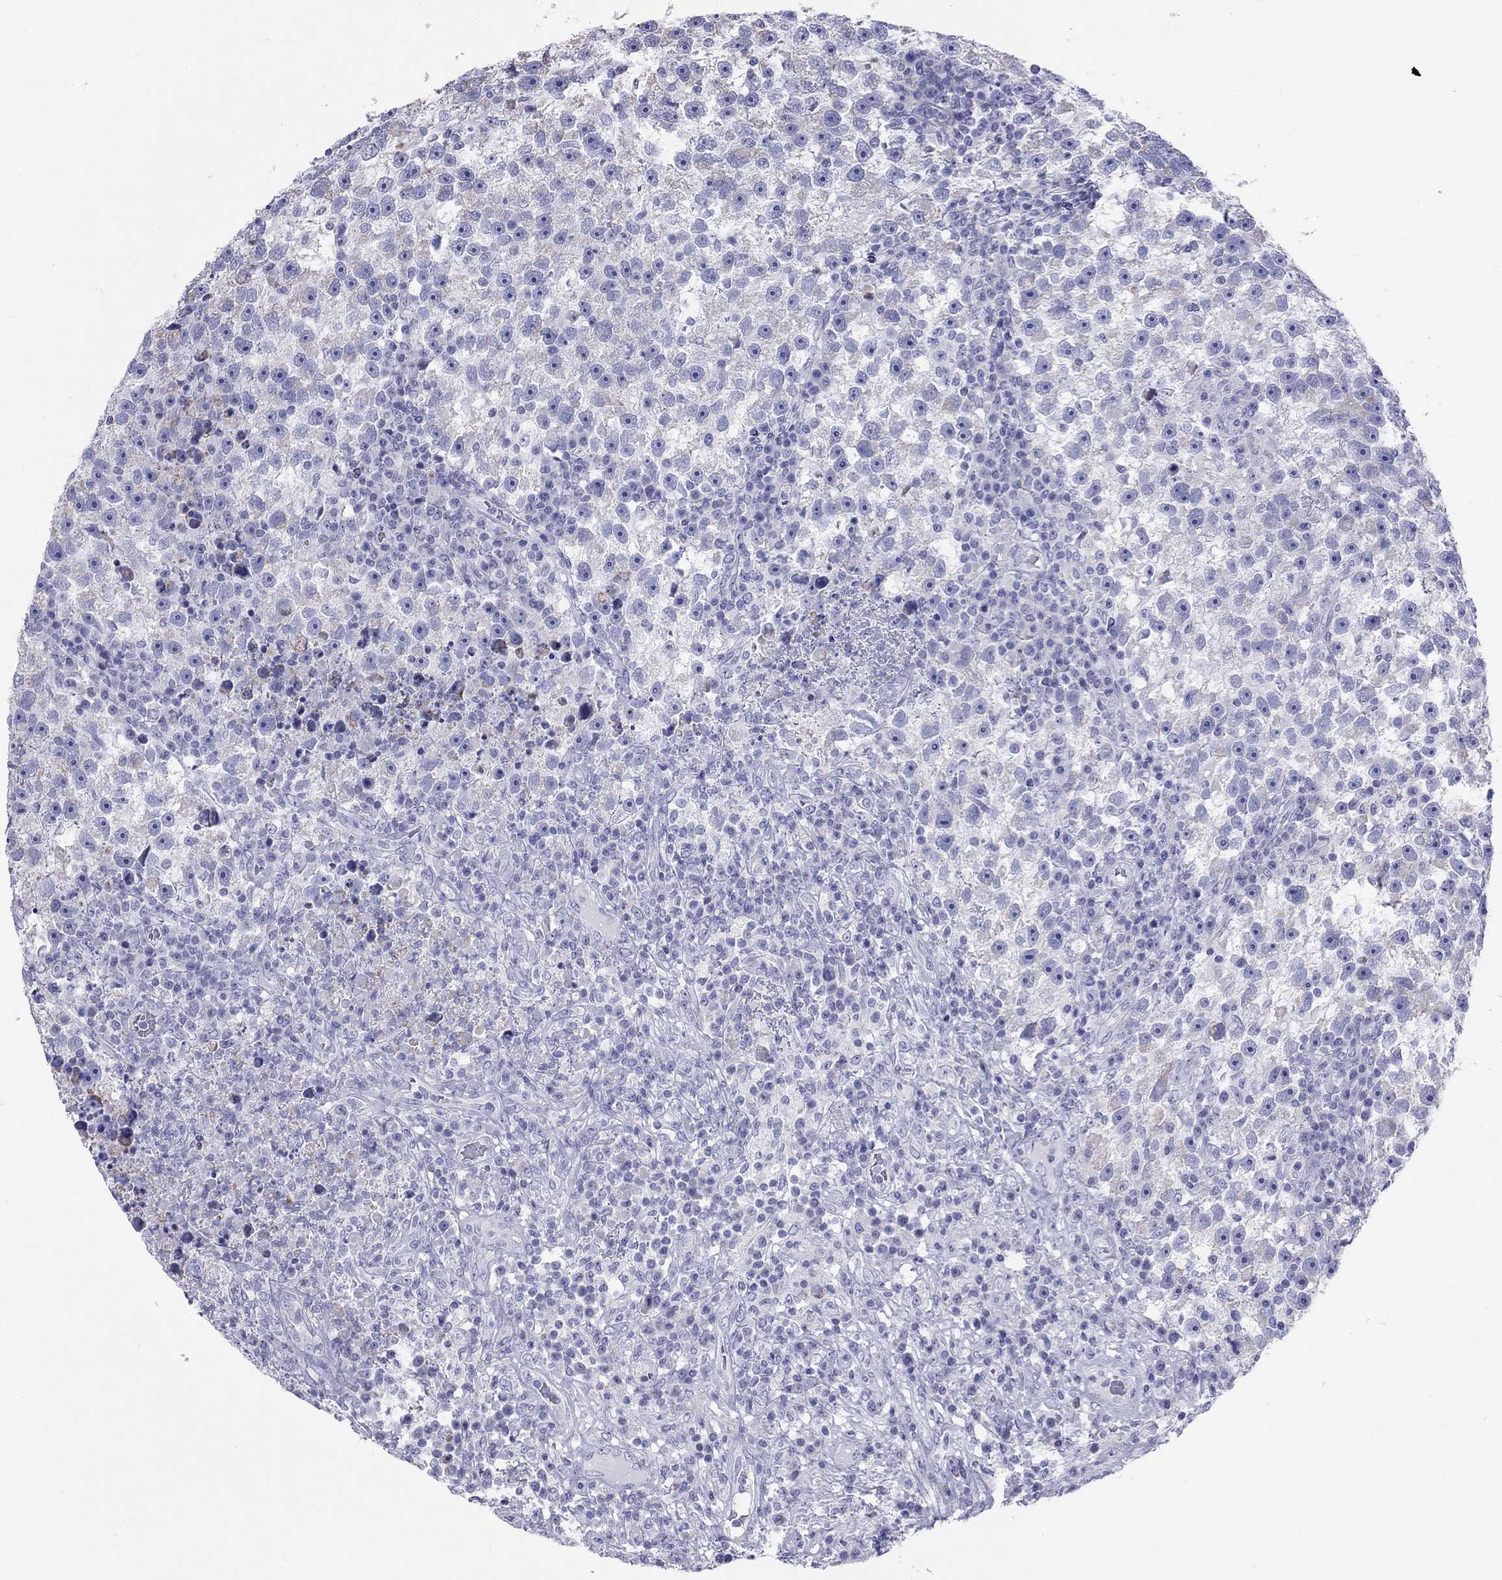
{"staining": {"intensity": "weak", "quantity": "<25%", "location": "cytoplasmic/membranous"}, "tissue": "testis cancer", "cell_type": "Tumor cells", "image_type": "cancer", "snomed": [{"axis": "morphology", "description": "Seminoma, NOS"}, {"axis": "topography", "description": "Testis"}], "caption": "Protein analysis of testis seminoma exhibits no significant positivity in tumor cells.", "gene": "DPY19L2", "patient": {"sex": "male", "age": 47}}